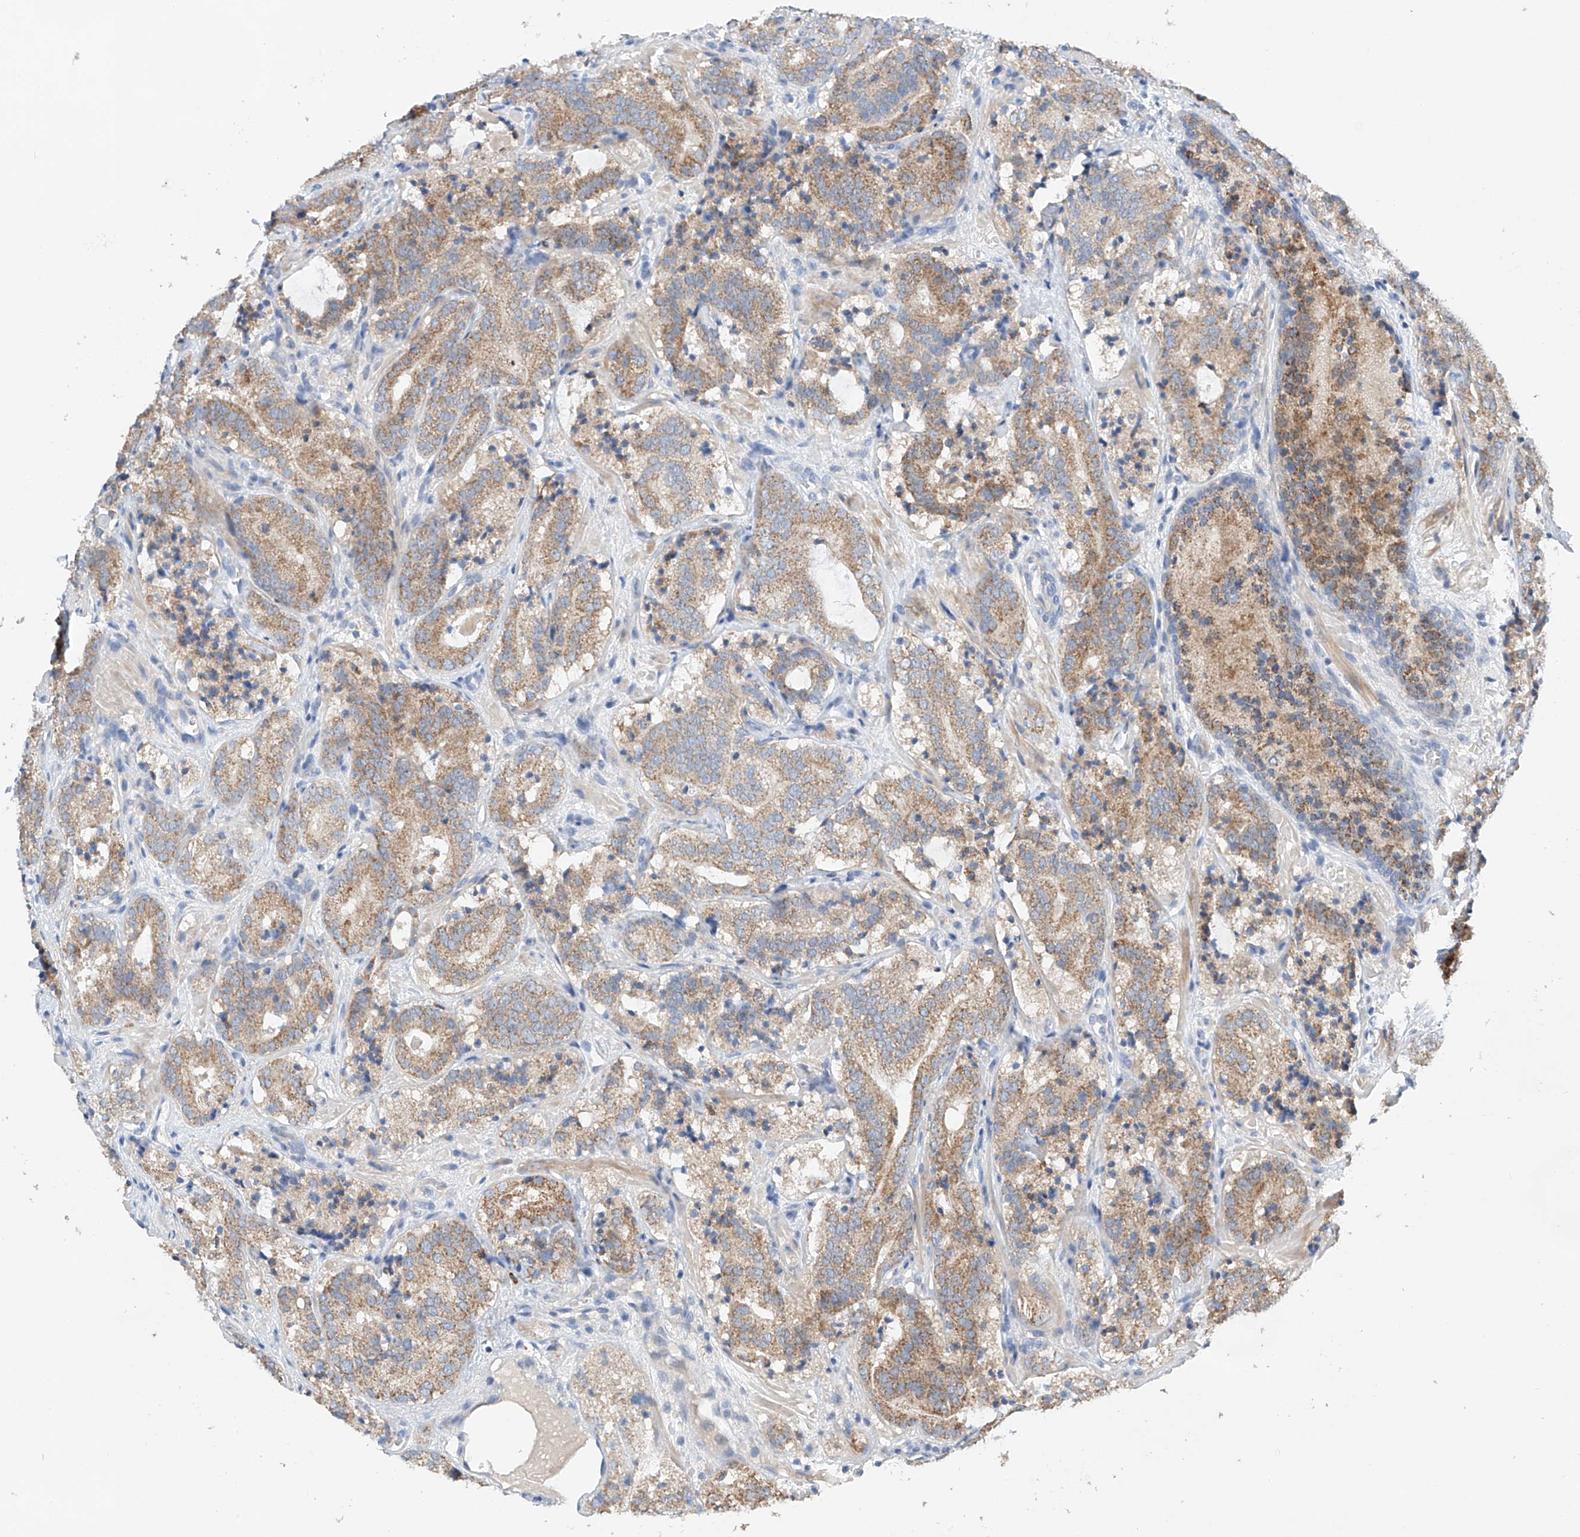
{"staining": {"intensity": "moderate", "quantity": ">75%", "location": "cytoplasmic/membranous"}, "tissue": "prostate cancer", "cell_type": "Tumor cells", "image_type": "cancer", "snomed": [{"axis": "morphology", "description": "Adenocarcinoma, High grade"}, {"axis": "topography", "description": "Prostate"}], "caption": "IHC (DAB) staining of human prostate cancer shows moderate cytoplasmic/membranous protein staining in approximately >75% of tumor cells.", "gene": "GPC4", "patient": {"sex": "male", "age": 57}}